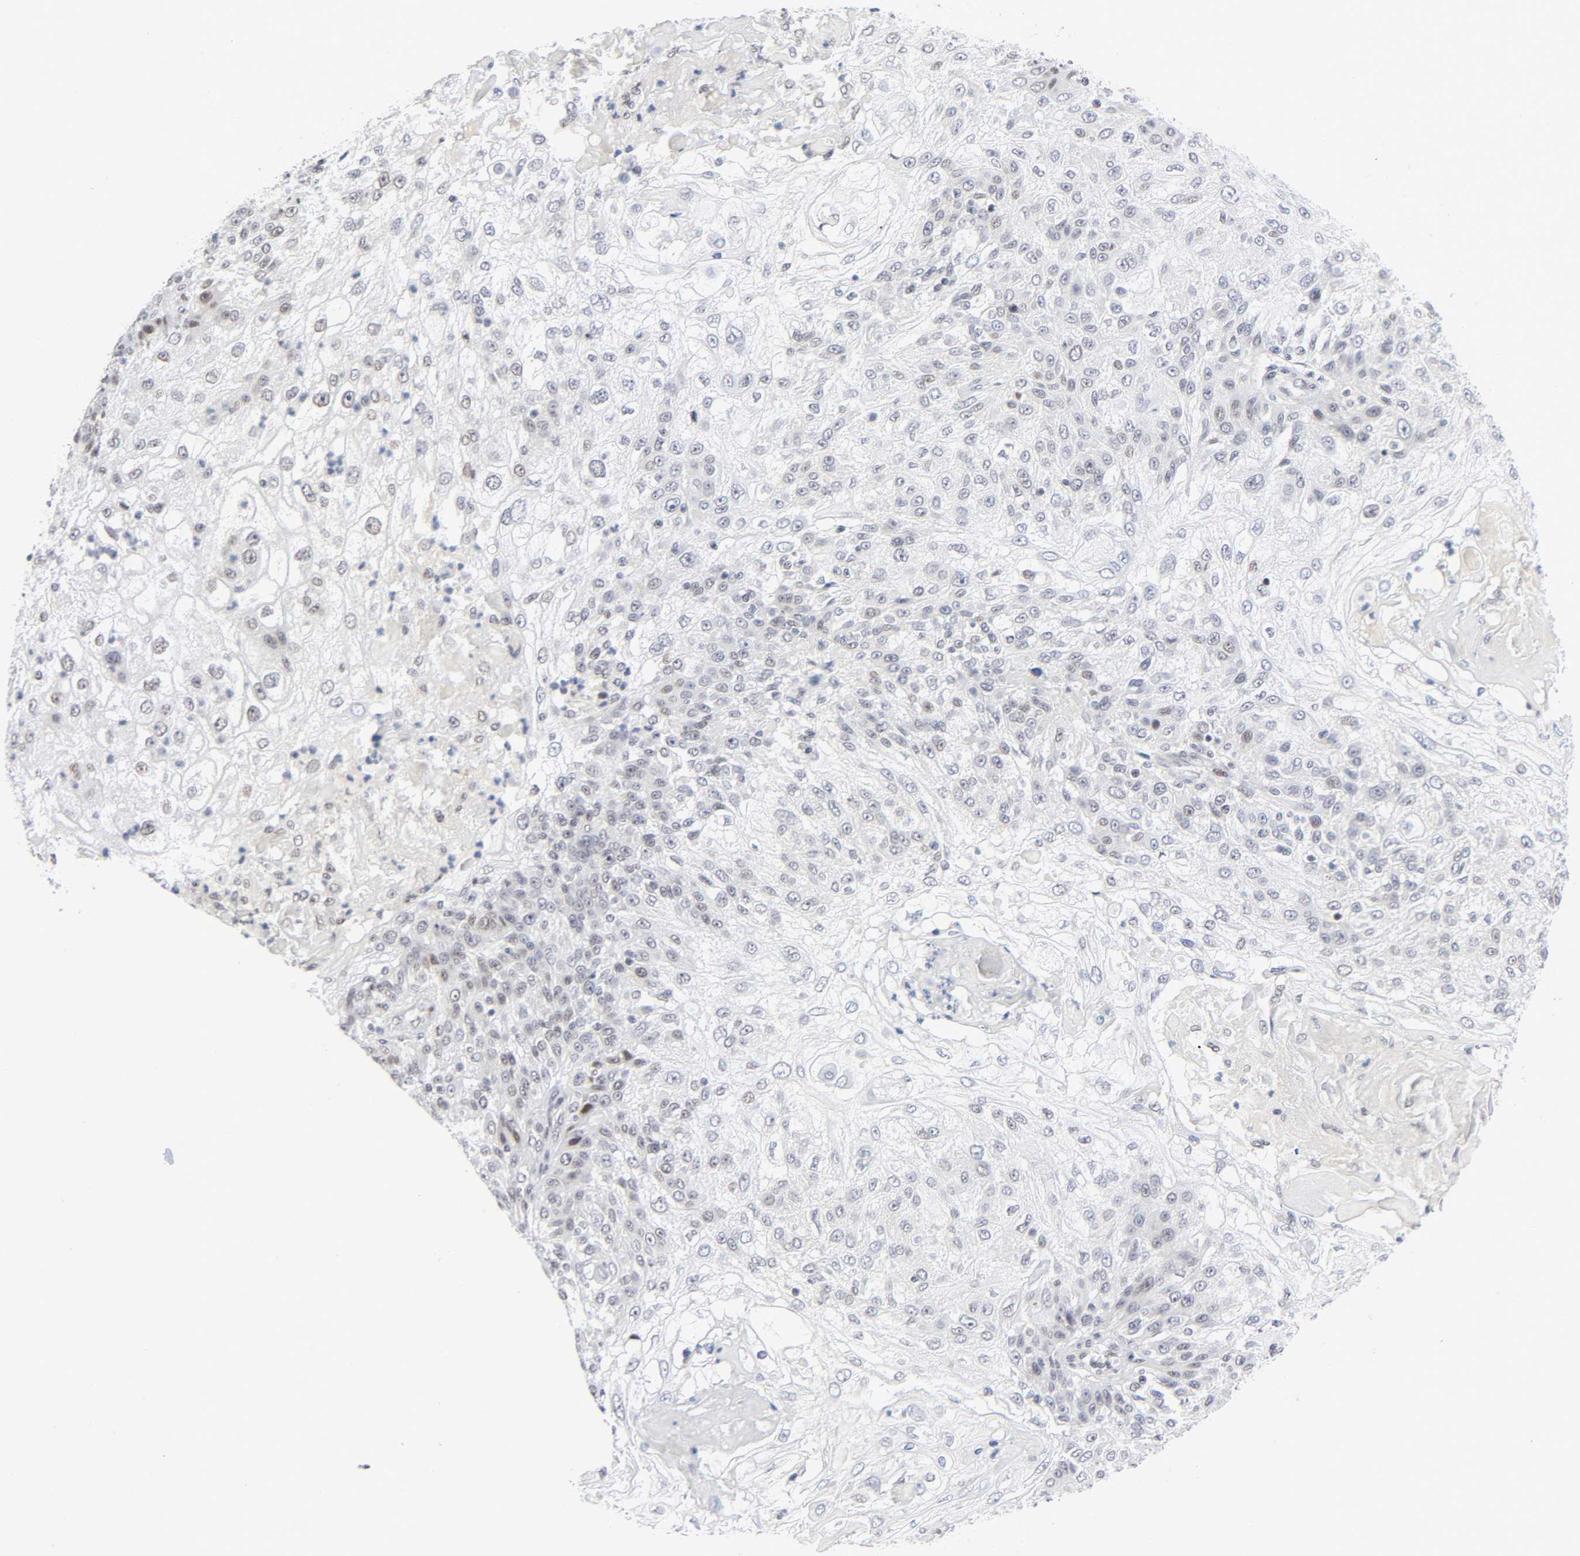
{"staining": {"intensity": "weak", "quantity": "<25%", "location": "nuclear"}, "tissue": "skin cancer", "cell_type": "Tumor cells", "image_type": "cancer", "snomed": [{"axis": "morphology", "description": "Normal tissue, NOS"}, {"axis": "morphology", "description": "Squamous cell carcinoma, NOS"}, {"axis": "topography", "description": "Skin"}], "caption": "Image shows no significant protein positivity in tumor cells of skin cancer.", "gene": "DIDO1", "patient": {"sex": "female", "age": 83}}